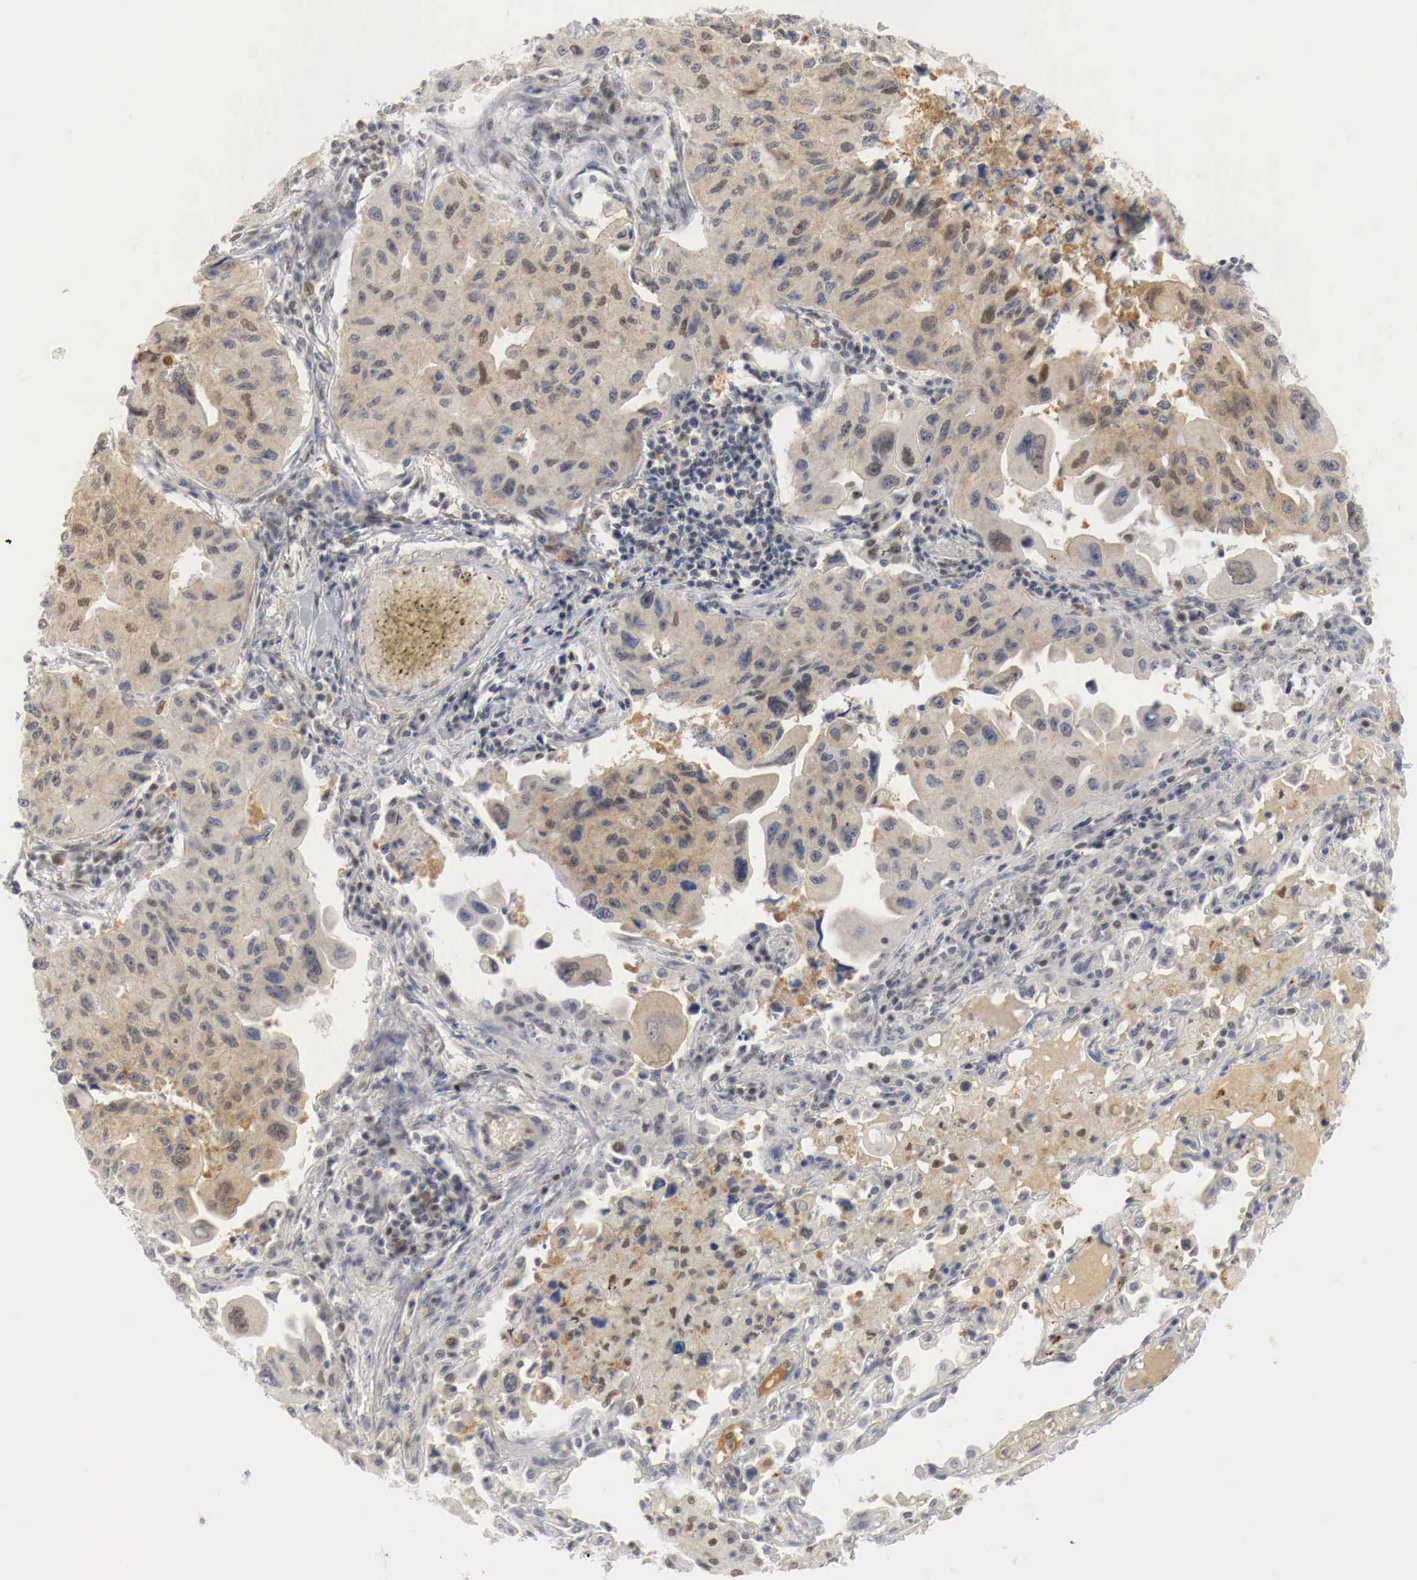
{"staining": {"intensity": "moderate", "quantity": "25%-75%", "location": "cytoplasmic/membranous,nuclear"}, "tissue": "lung cancer", "cell_type": "Tumor cells", "image_type": "cancer", "snomed": [{"axis": "morphology", "description": "Adenocarcinoma, NOS"}, {"axis": "topography", "description": "Lung"}], "caption": "A histopathology image showing moderate cytoplasmic/membranous and nuclear staining in about 25%-75% of tumor cells in lung cancer, as visualized by brown immunohistochemical staining.", "gene": "MYC", "patient": {"sex": "male", "age": 64}}